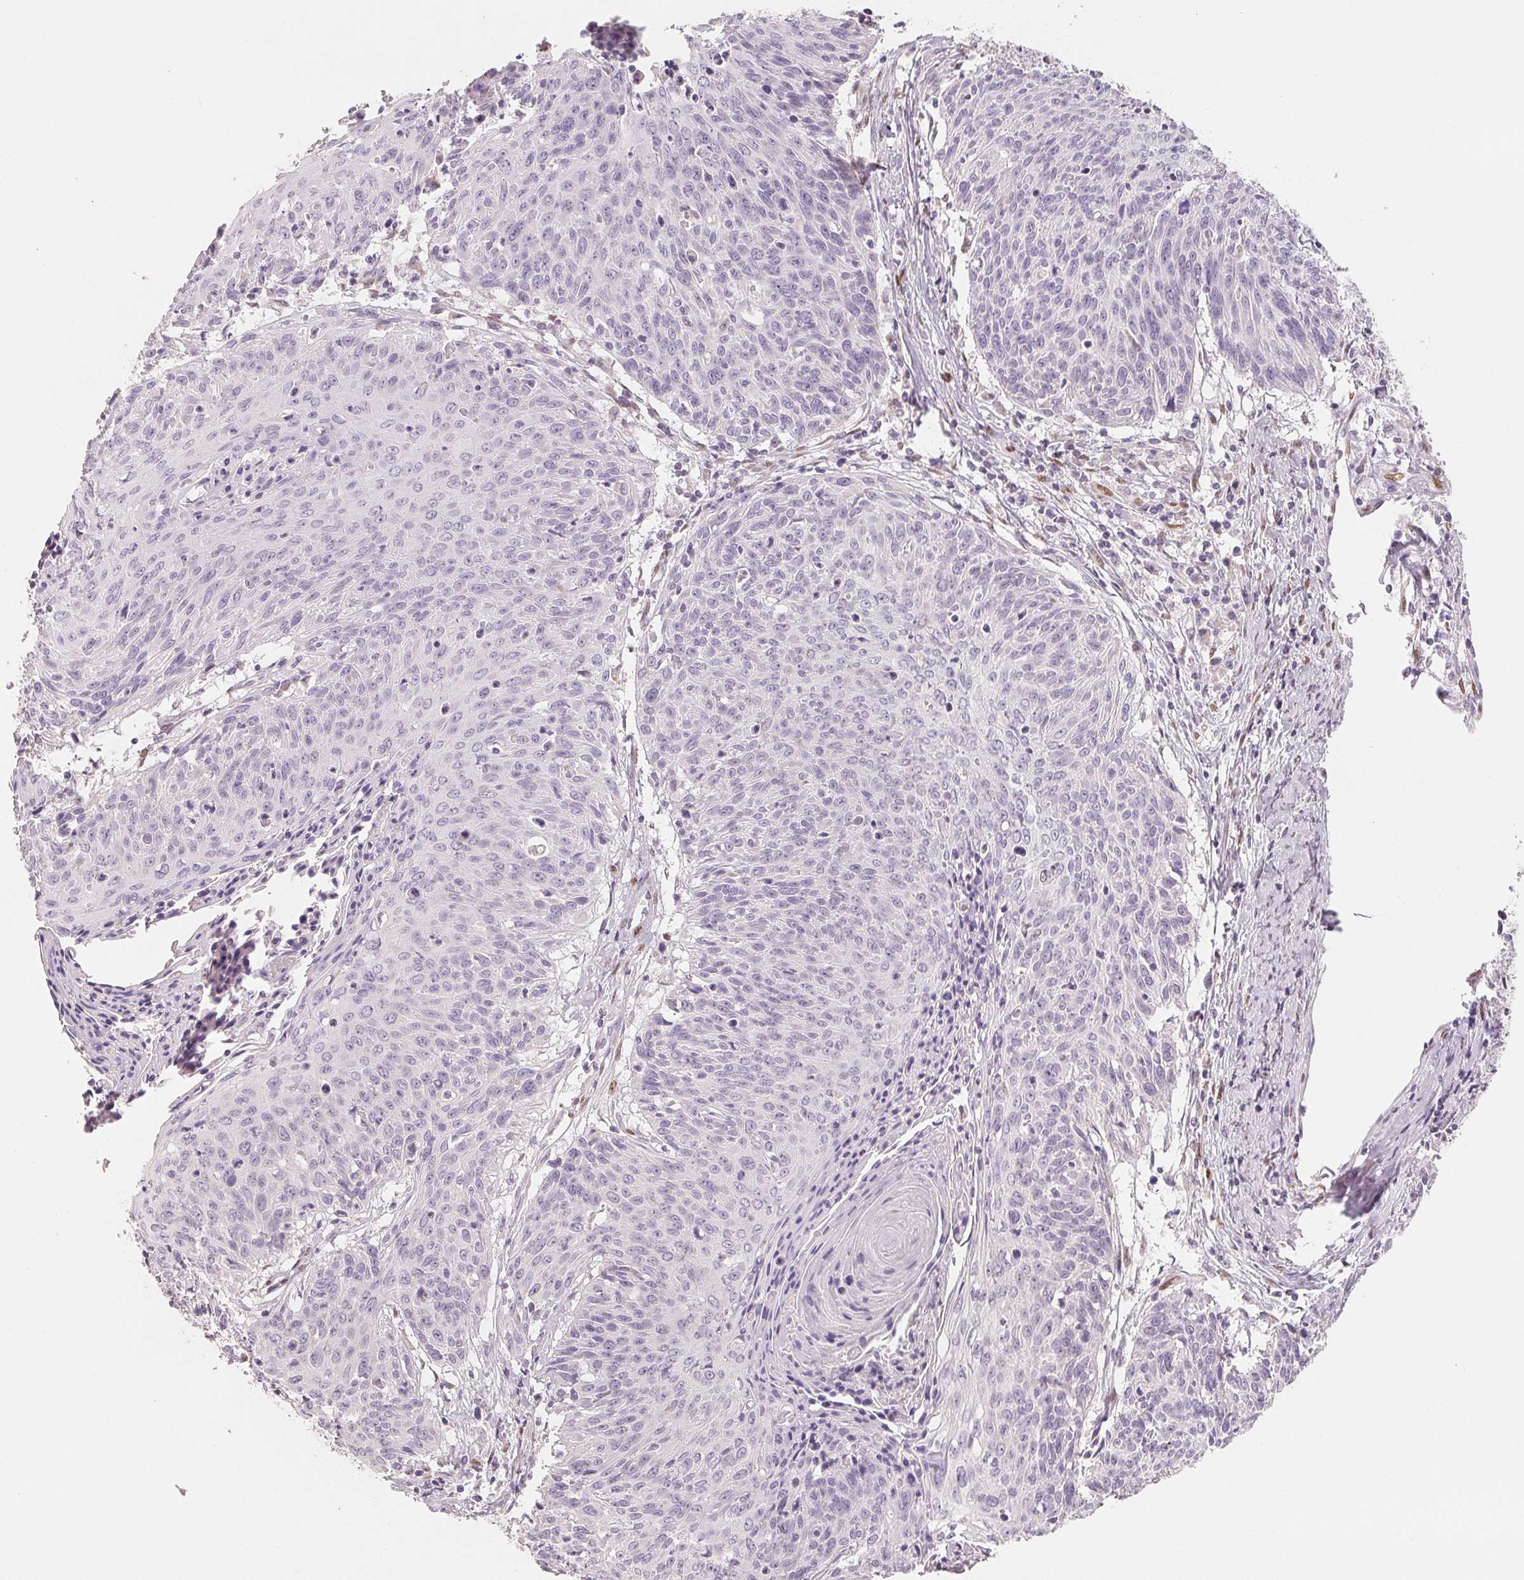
{"staining": {"intensity": "negative", "quantity": "none", "location": "none"}, "tissue": "cervical cancer", "cell_type": "Tumor cells", "image_type": "cancer", "snomed": [{"axis": "morphology", "description": "Squamous cell carcinoma, NOS"}, {"axis": "topography", "description": "Cervix"}], "caption": "A photomicrograph of cervical cancer stained for a protein demonstrates no brown staining in tumor cells. (DAB IHC with hematoxylin counter stain).", "gene": "SMARCD3", "patient": {"sex": "female", "age": 45}}